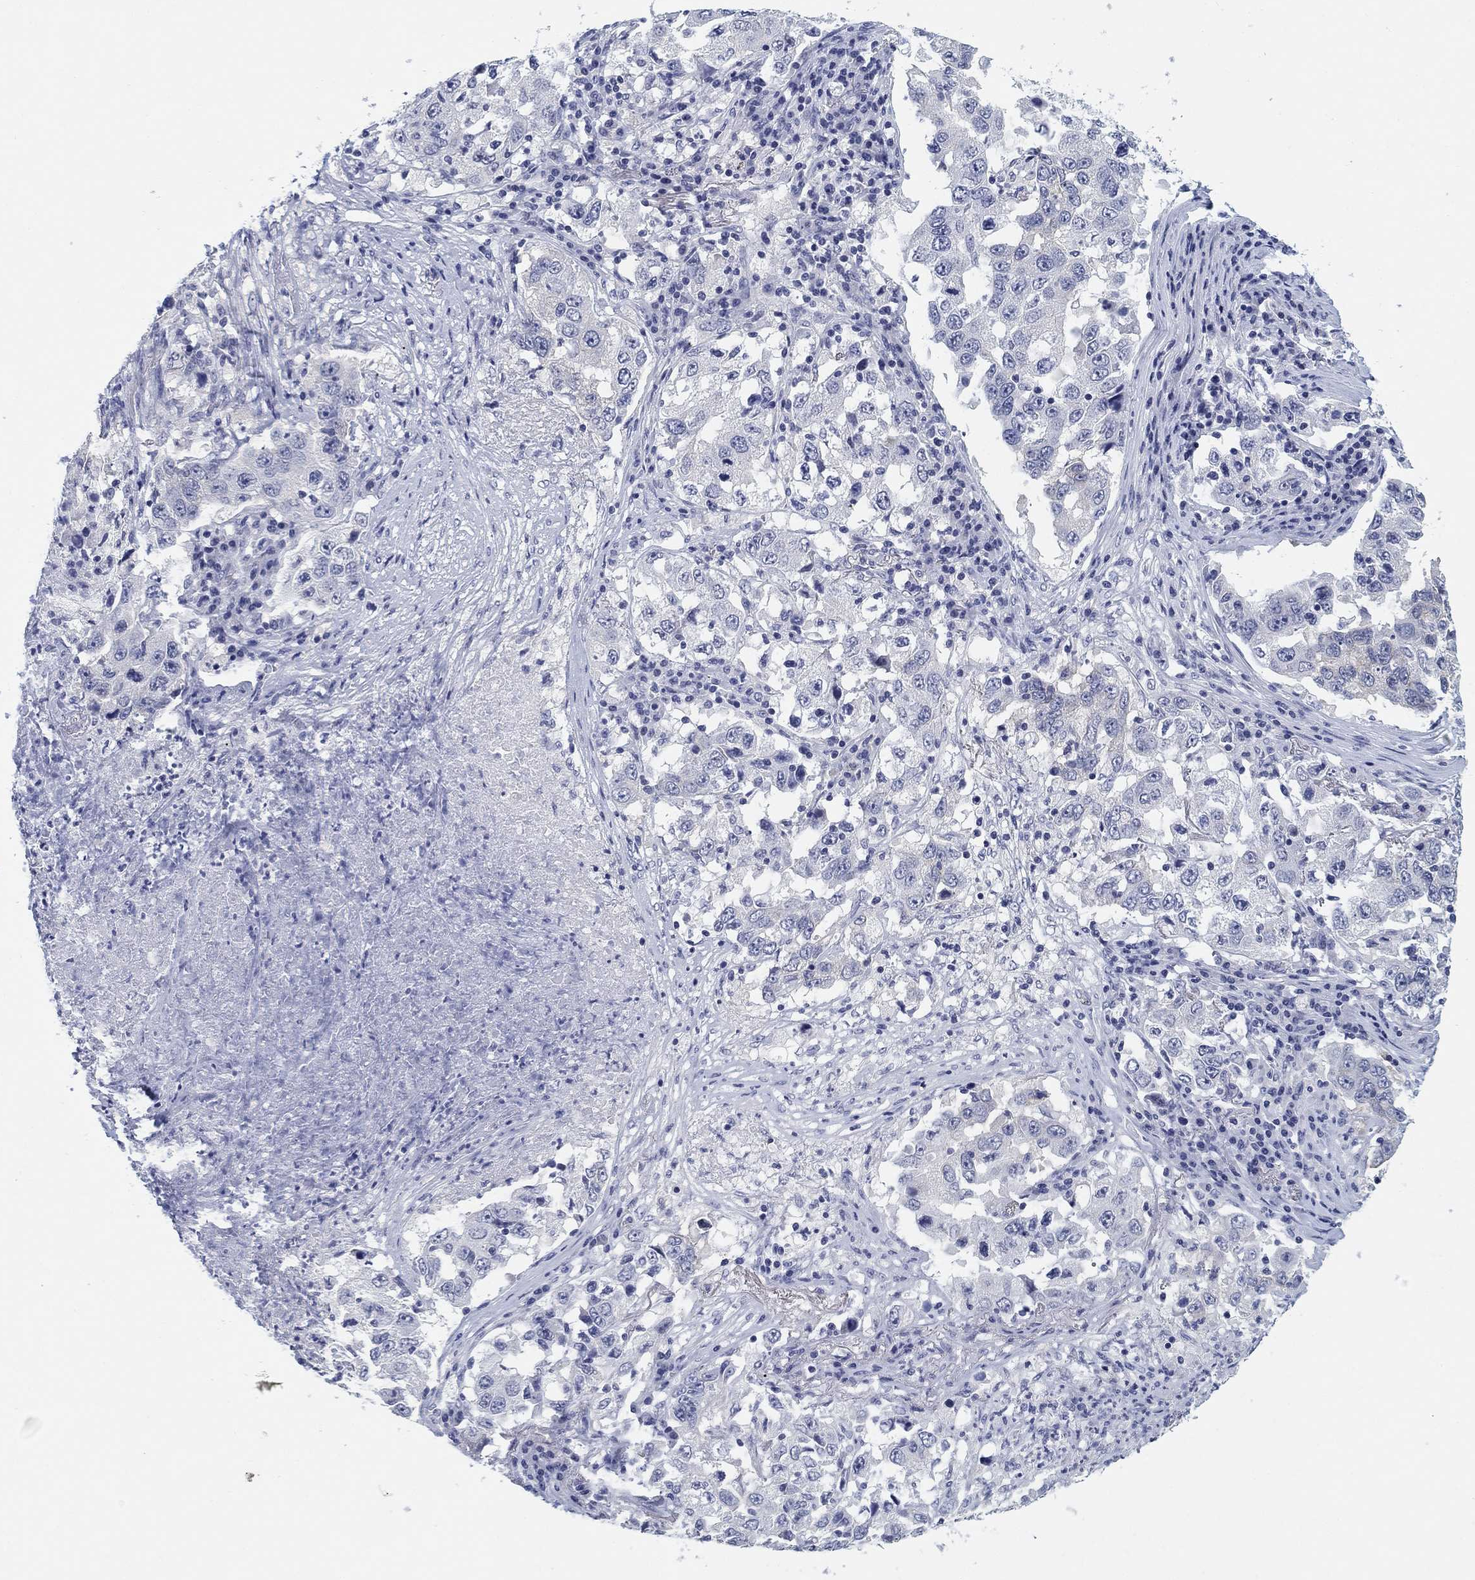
{"staining": {"intensity": "negative", "quantity": "none", "location": "none"}, "tissue": "lung cancer", "cell_type": "Tumor cells", "image_type": "cancer", "snomed": [{"axis": "morphology", "description": "Adenocarcinoma, NOS"}, {"axis": "topography", "description": "Lung"}], "caption": "This is an immunohistochemistry (IHC) photomicrograph of lung adenocarcinoma. There is no expression in tumor cells.", "gene": "CLUL1", "patient": {"sex": "male", "age": 73}}